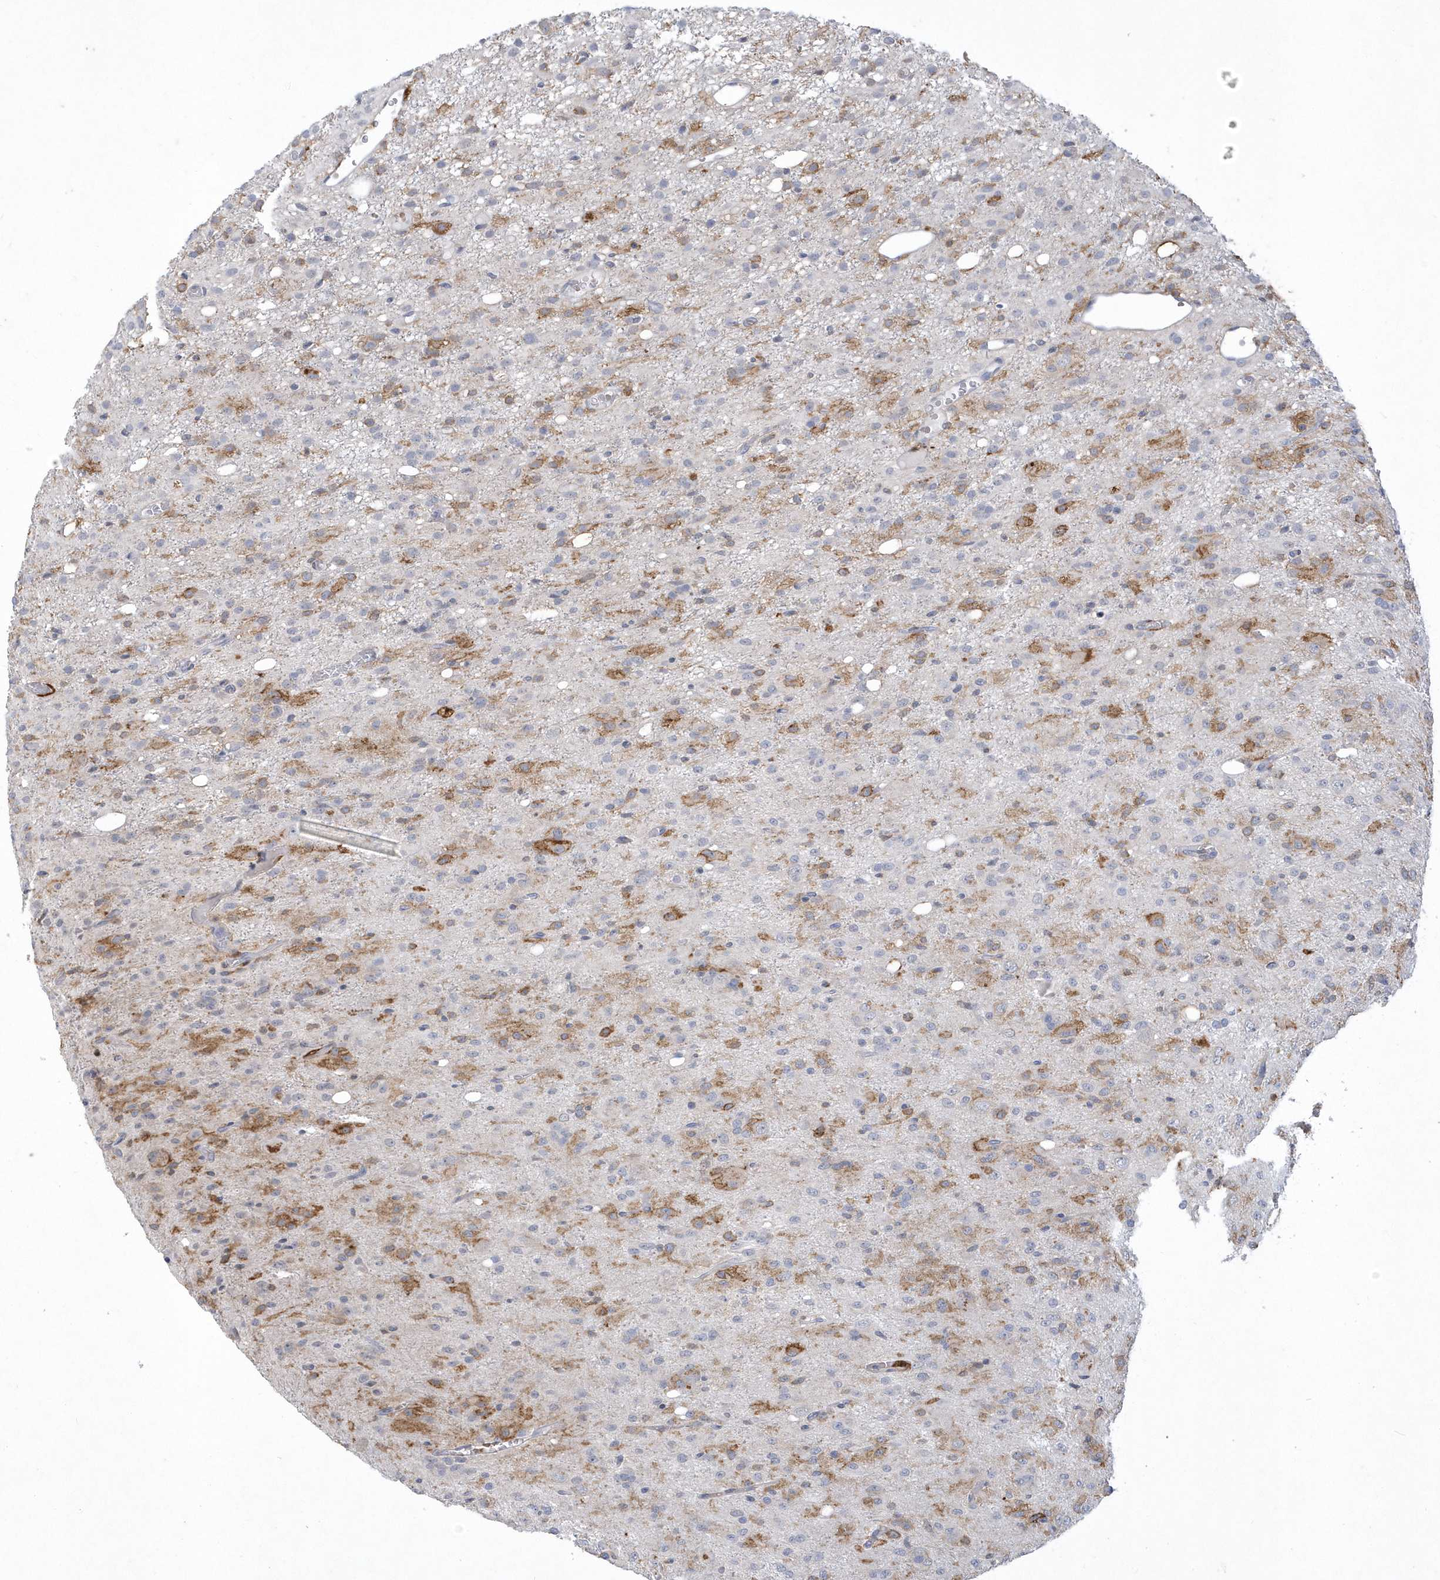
{"staining": {"intensity": "moderate", "quantity": "25%-75%", "location": "cytoplasmic/membranous"}, "tissue": "glioma", "cell_type": "Tumor cells", "image_type": "cancer", "snomed": [{"axis": "morphology", "description": "Glioma, malignant, High grade"}, {"axis": "topography", "description": "Brain"}], "caption": "High-grade glioma (malignant) stained with a brown dye reveals moderate cytoplasmic/membranous positive positivity in approximately 25%-75% of tumor cells.", "gene": "TSPEAR", "patient": {"sex": "female", "age": 59}}